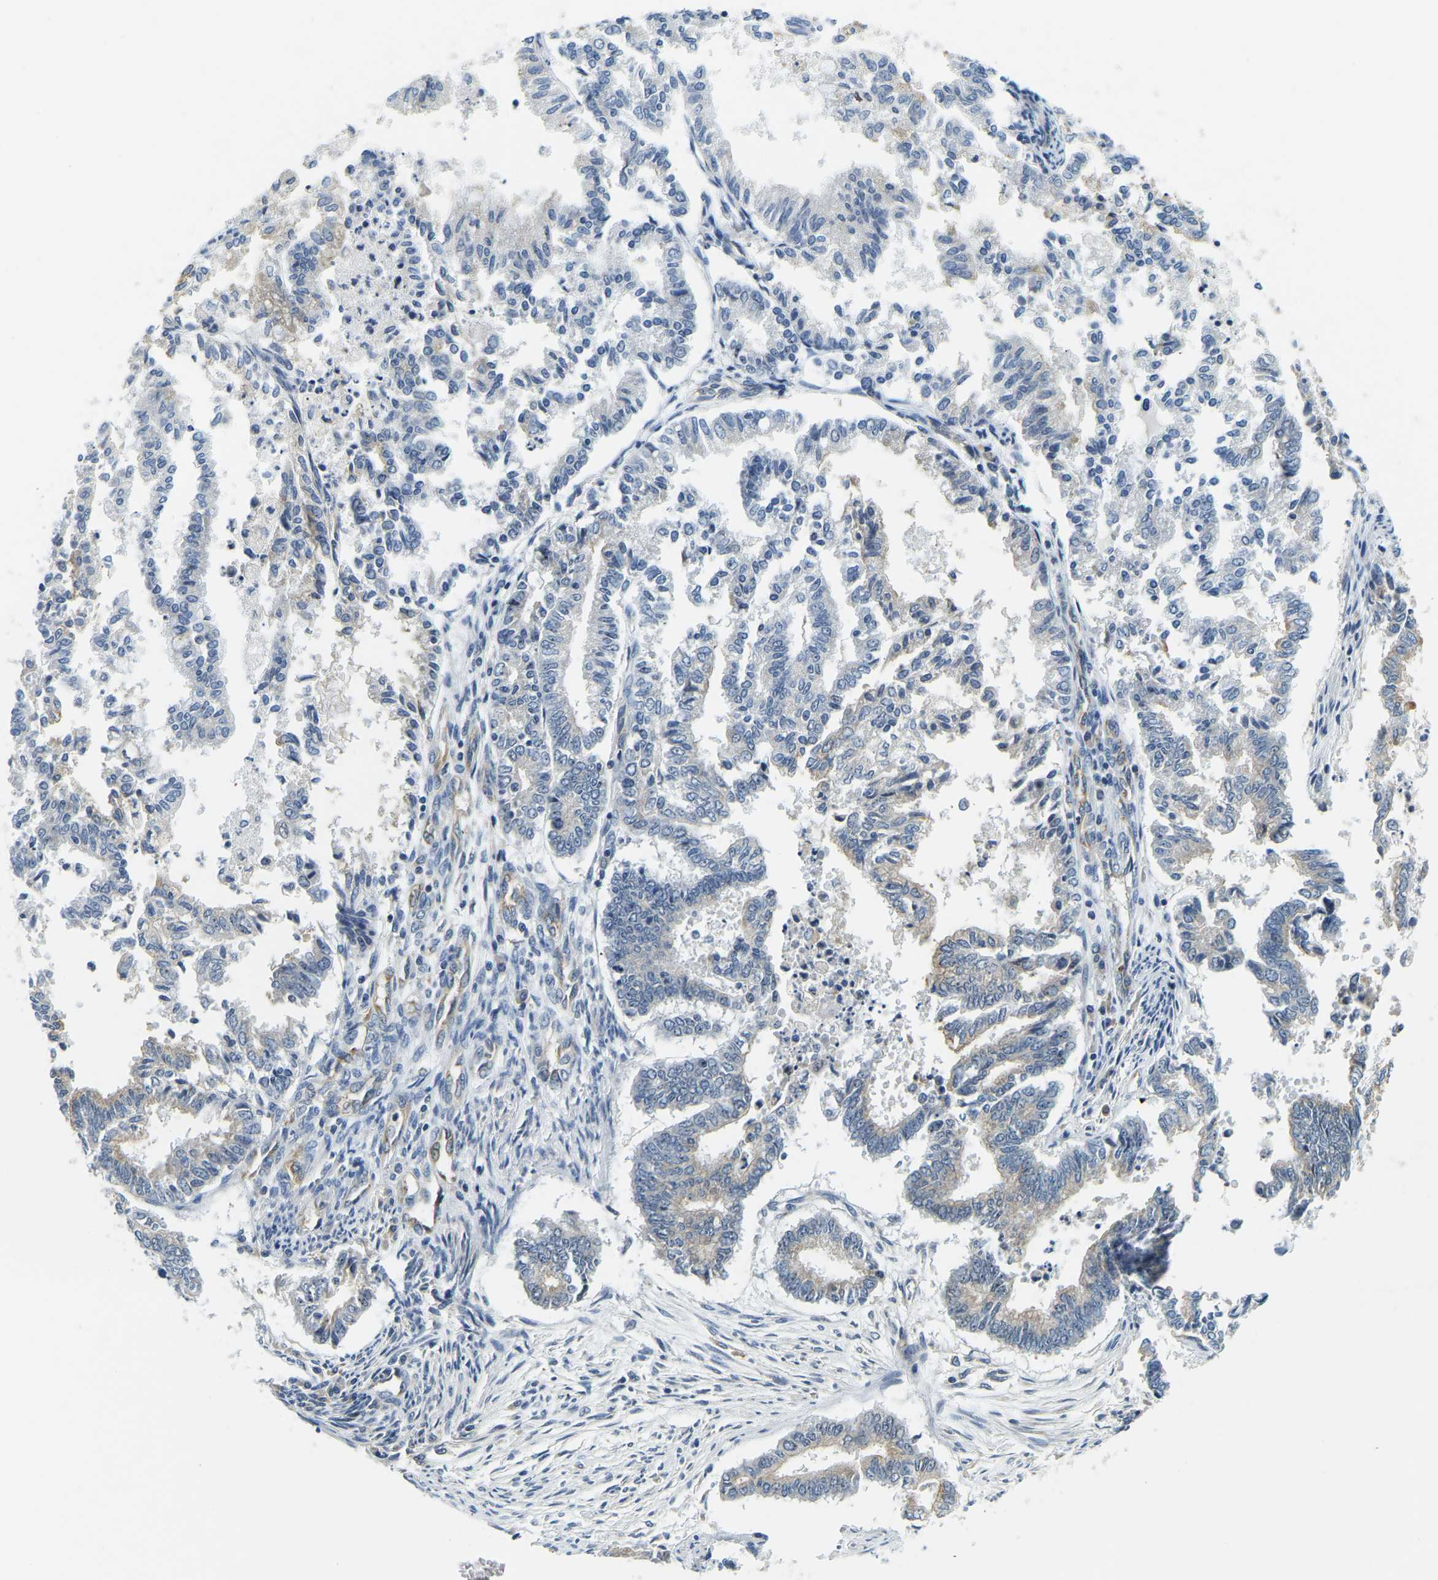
{"staining": {"intensity": "weak", "quantity": "<25%", "location": "cytoplasmic/membranous"}, "tissue": "endometrial cancer", "cell_type": "Tumor cells", "image_type": "cancer", "snomed": [{"axis": "morphology", "description": "Necrosis, NOS"}, {"axis": "morphology", "description": "Adenocarcinoma, NOS"}, {"axis": "topography", "description": "Endometrium"}], "caption": "Tumor cells show no significant protein positivity in endometrial cancer (adenocarcinoma). The staining is performed using DAB brown chromogen with nuclei counter-stained in using hematoxylin.", "gene": "RRP1", "patient": {"sex": "female", "age": 79}}